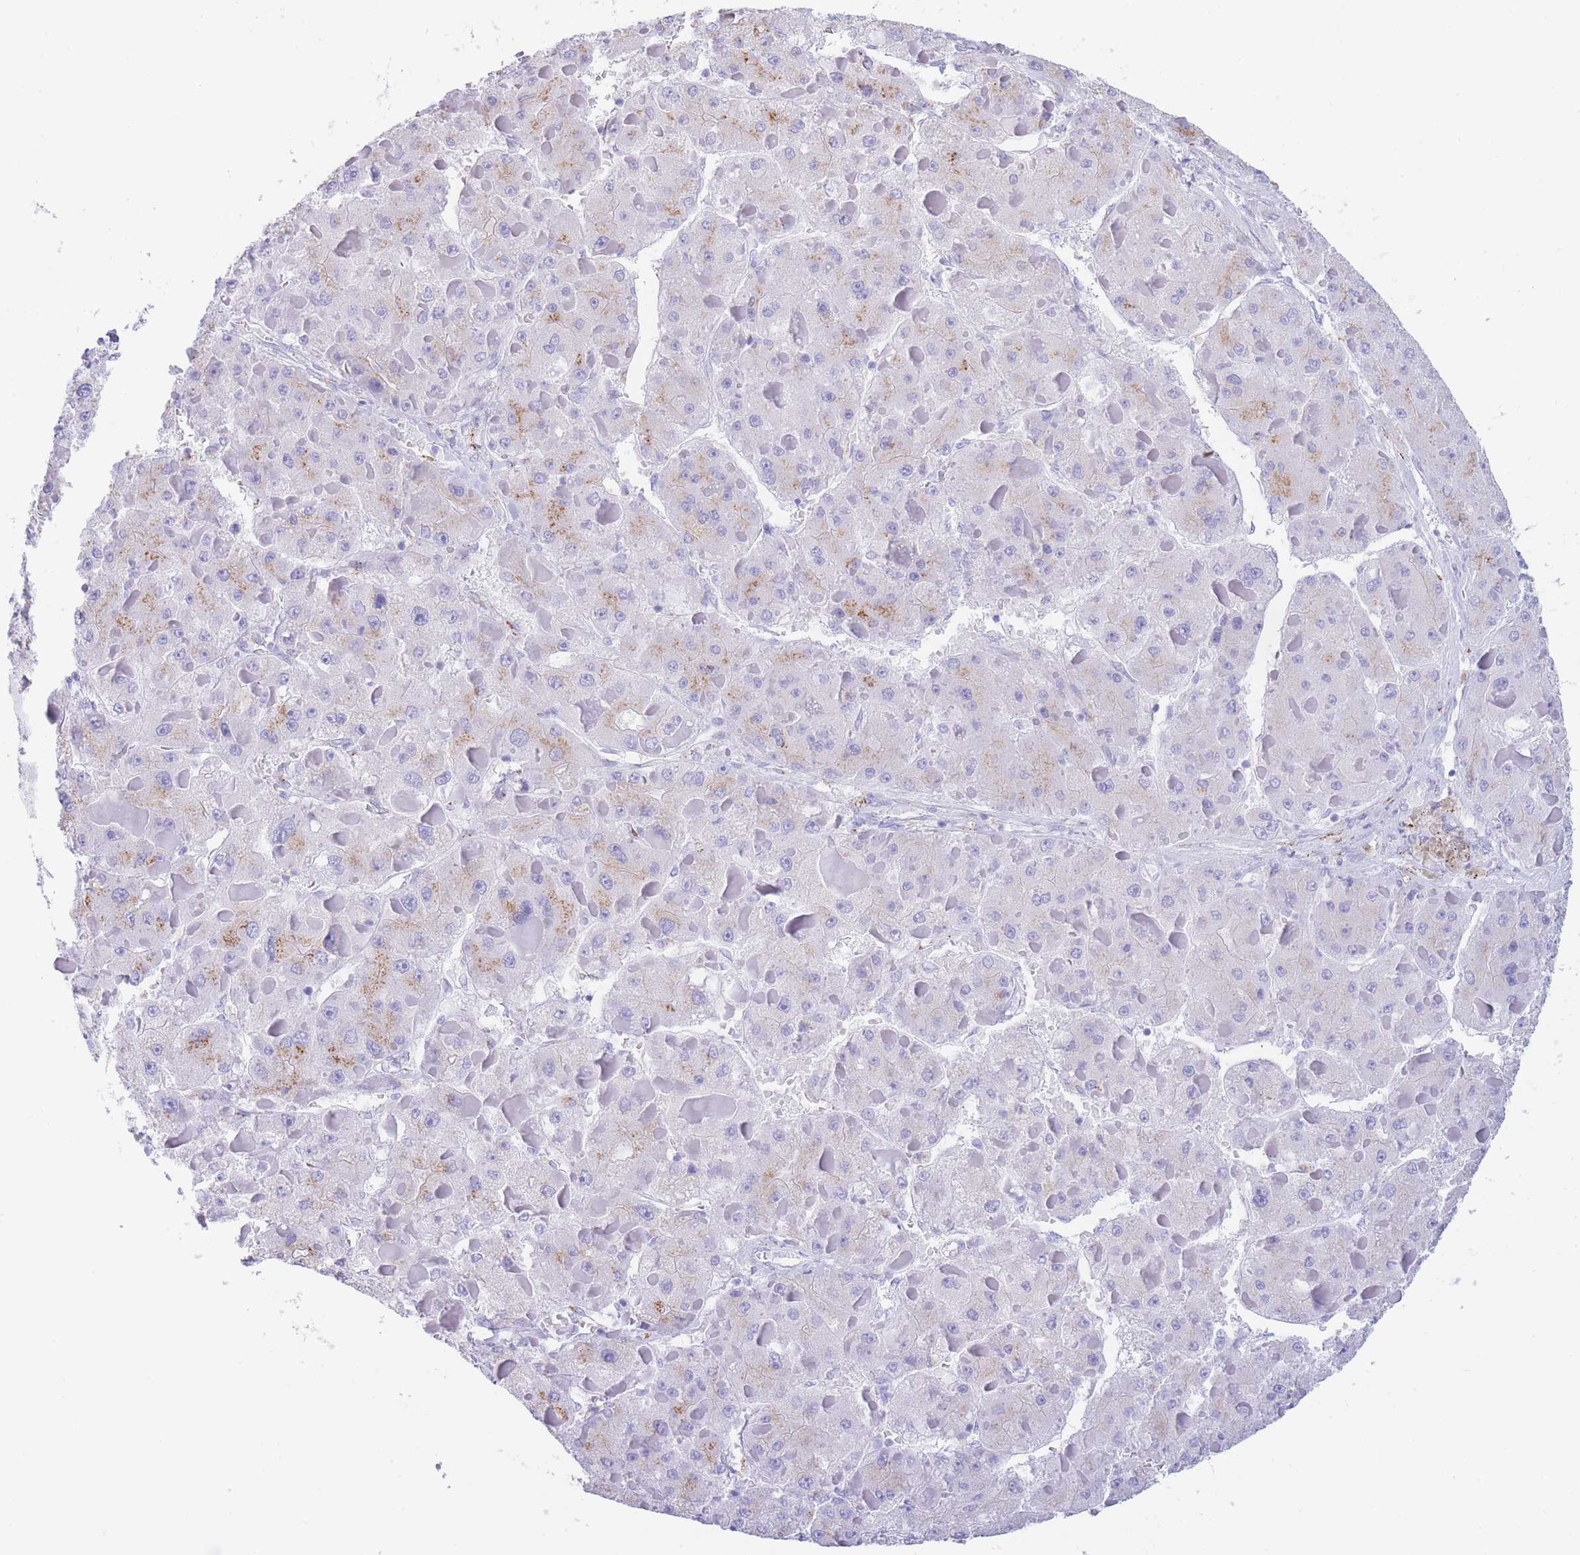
{"staining": {"intensity": "moderate", "quantity": "<25%", "location": "cytoplasmic/membranous"}, "tissue": "liver cancer", "cell_type": "Tumor cells", "image_type": "cancer", "snomed": [{"axis": "morphology", "description": "Carcinoma, Hepatocellular, NOS"}, {"axis": "topography", "description": "Liver"}], "caption": "Liver cancer tissue displays moderate cytoplasmic/membranous expression in about <25% of tumor cells, visualized by immunohistochemistry. (DAB IHC with brightfield microscopy, high magnification).", "gene": "FAM3C", "patient": {"sex": "female", "age": 73}}